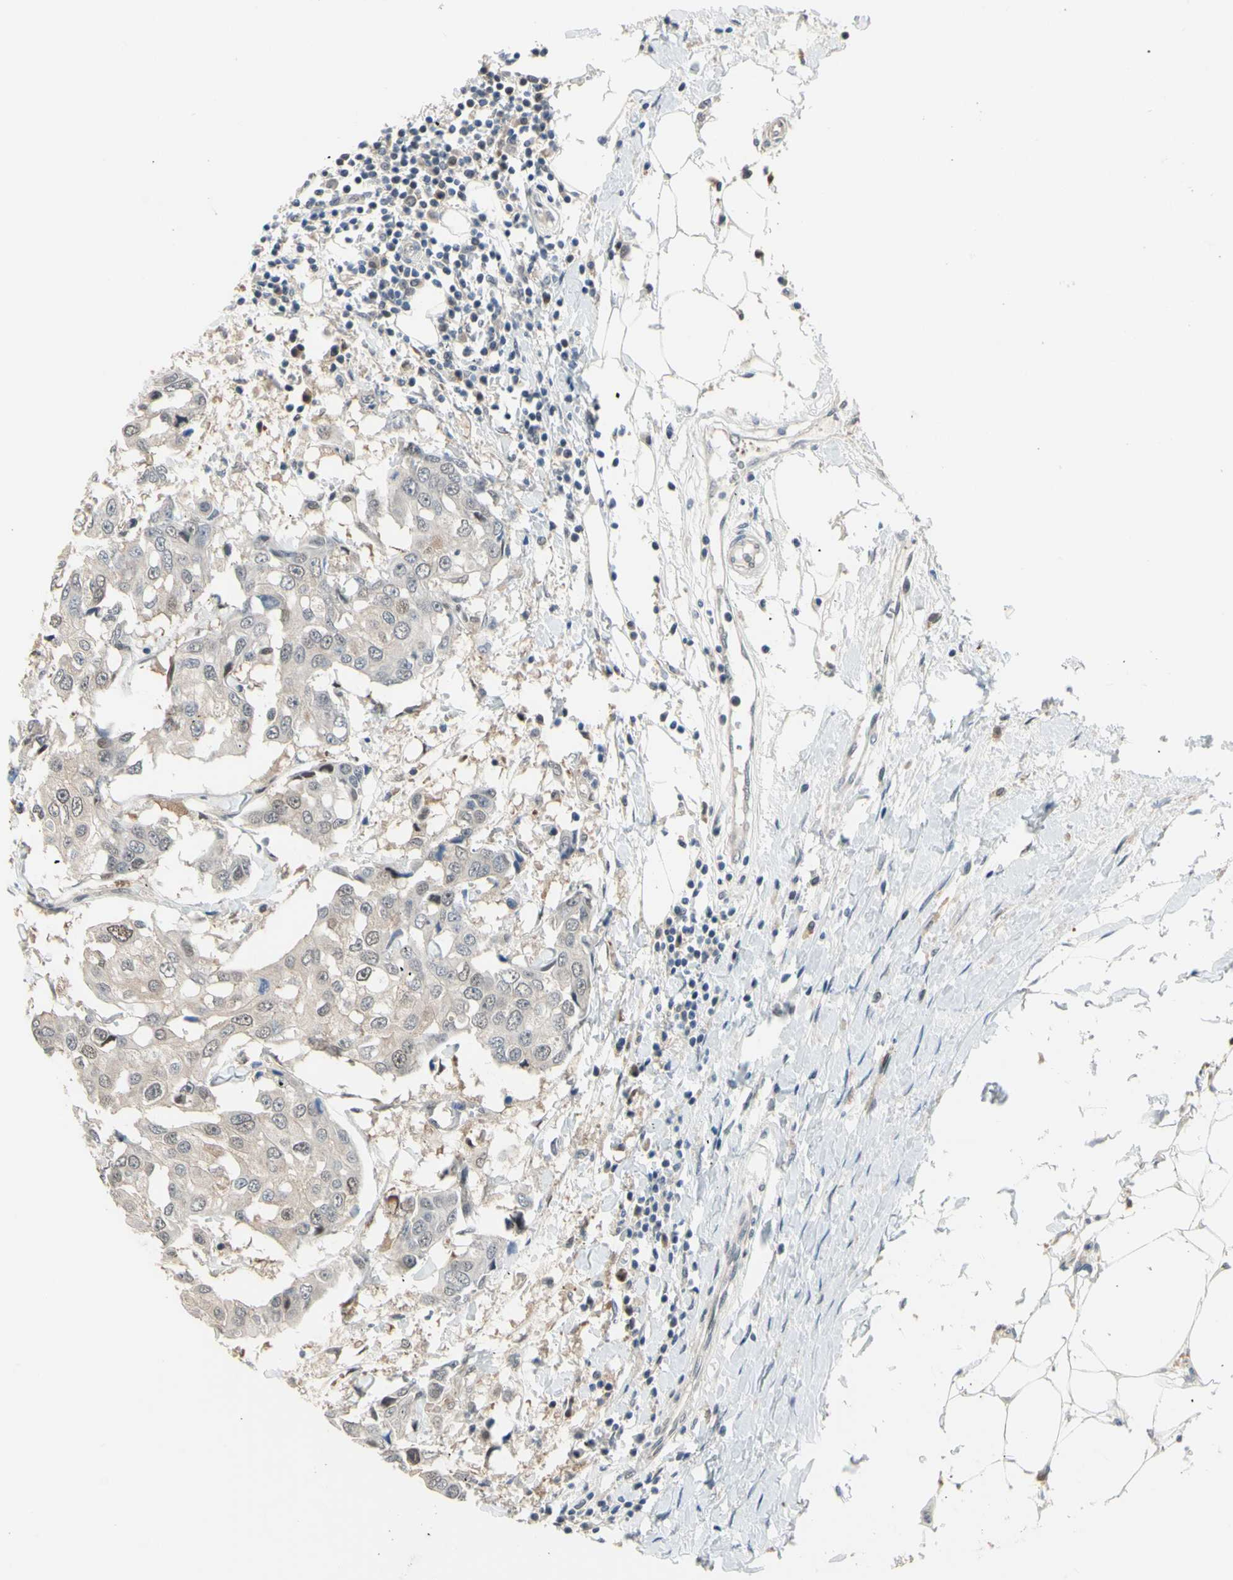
{"staining": {"intensity": "weak", "quantity": ">75%", "location": "cytoplasmic/membranous"}, "tissue": "breast cancer", "cell_type": "Tumor cells", "image_type": "cancer", "snomed": [{"axis": "morphology", "description": "Duct carcinoma"}, {"axis": "topography", "description": "Breast"}], "caption": "DAB immunohistochemical staining of human breast infiltrating ductal carcinoma displays weak cytoplasmic/membranous protein positivity in about >75% of tumor cells. (DAB (3,3'-diaminobenzidine) IHC with brightfield microscopy, high magnification).", "gene": "HSPA4", "patient": {"sex": "female", "age": 27}}